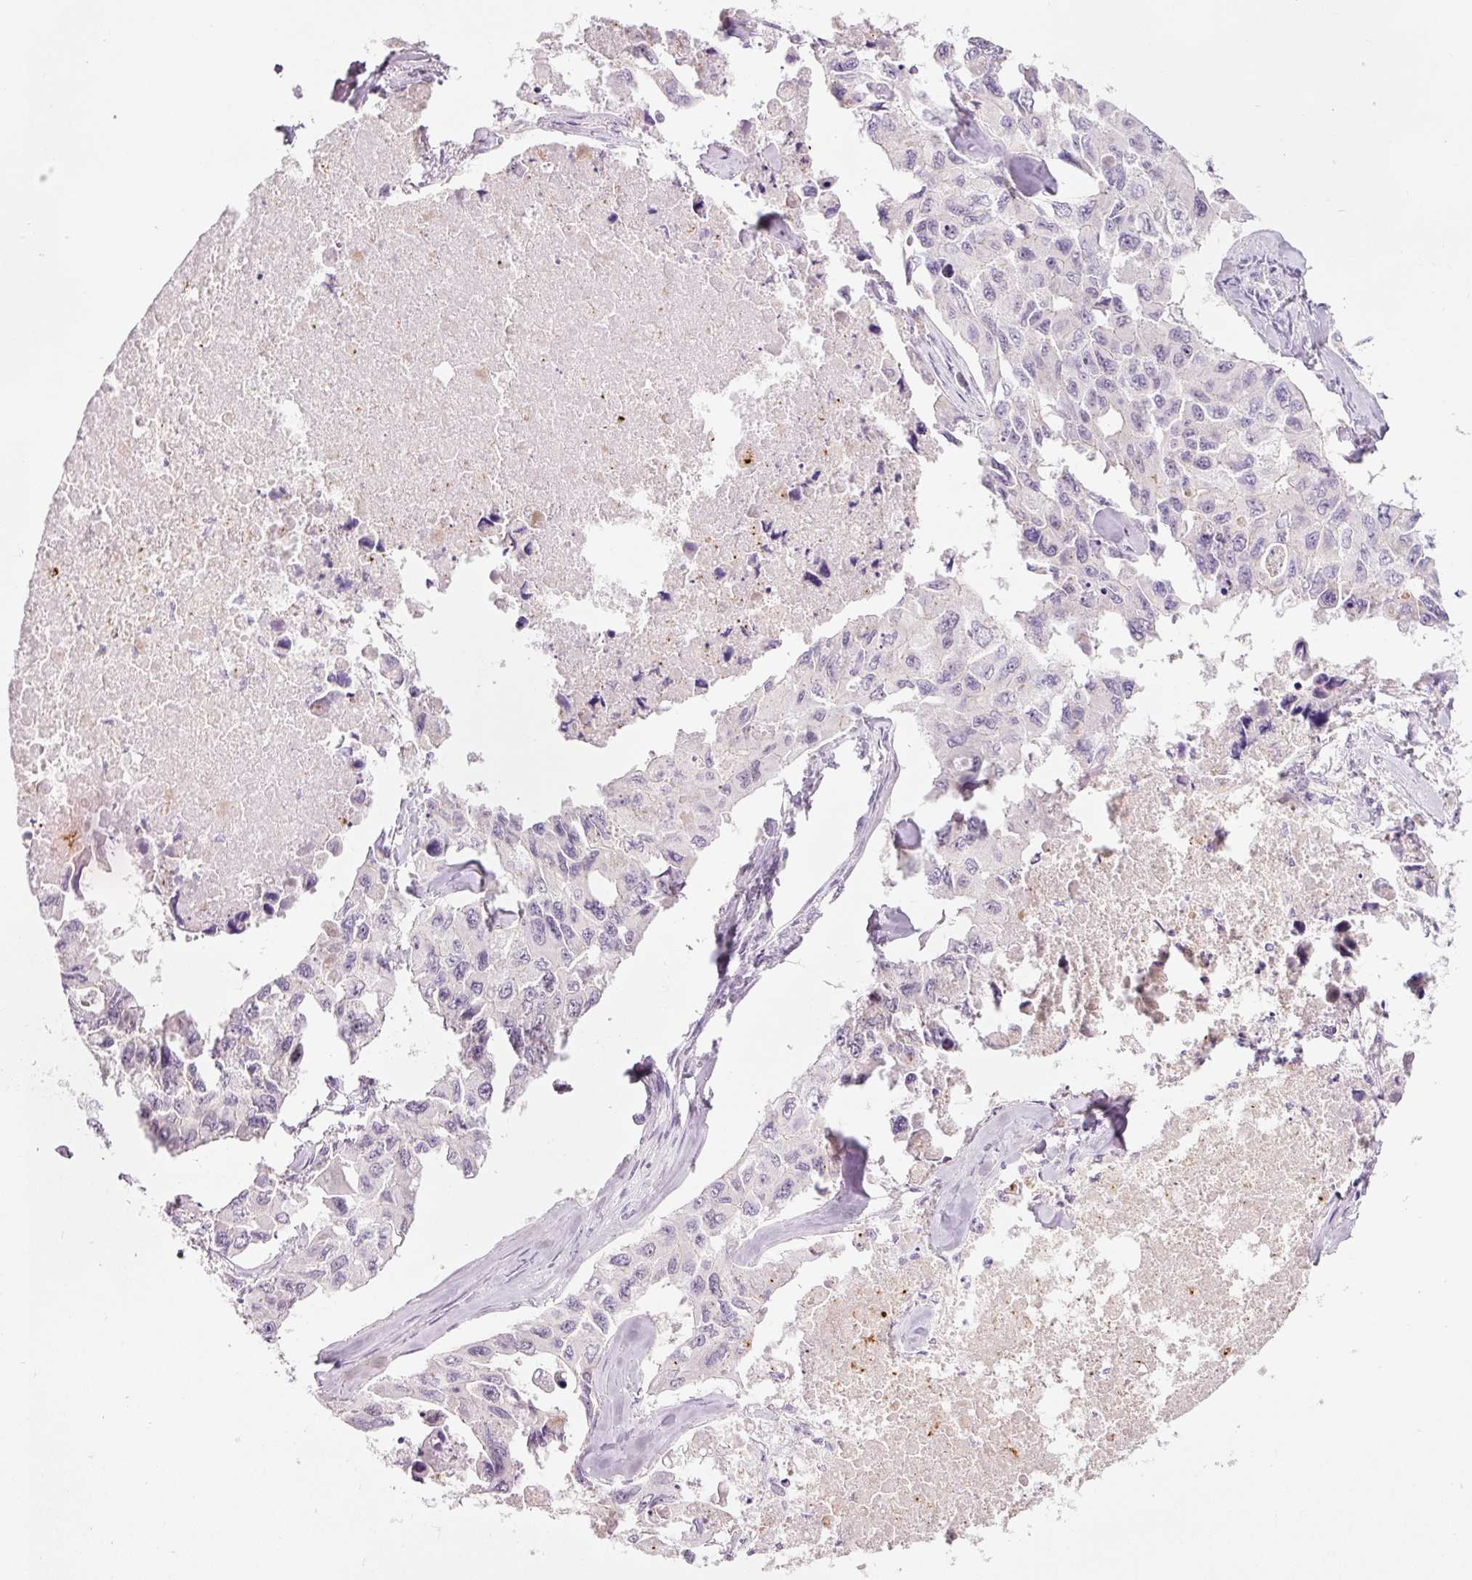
{"staining": {"intensity": "negative", "quantity": "none", "location": "none"}, "tissue": "lung cancer", "cell_type": "Tumor cells", "image_type": "cancer", "snomed": [{"axis": "morphology", "description": "Adenocarcinoma, NOS"}, {"axis": "topography", "description": "Lung"}], "caption": "Immunohistochemistry image of human lung adenocarcinoma stained for a protein (brown), which exhibits no positivity in tumor cells. (Brightfield microscopy of DAB immunohistochemistry (IHC) at high magnification).", "gene": "DHRS11", "patient": {"sex": "male", "age": 64}}